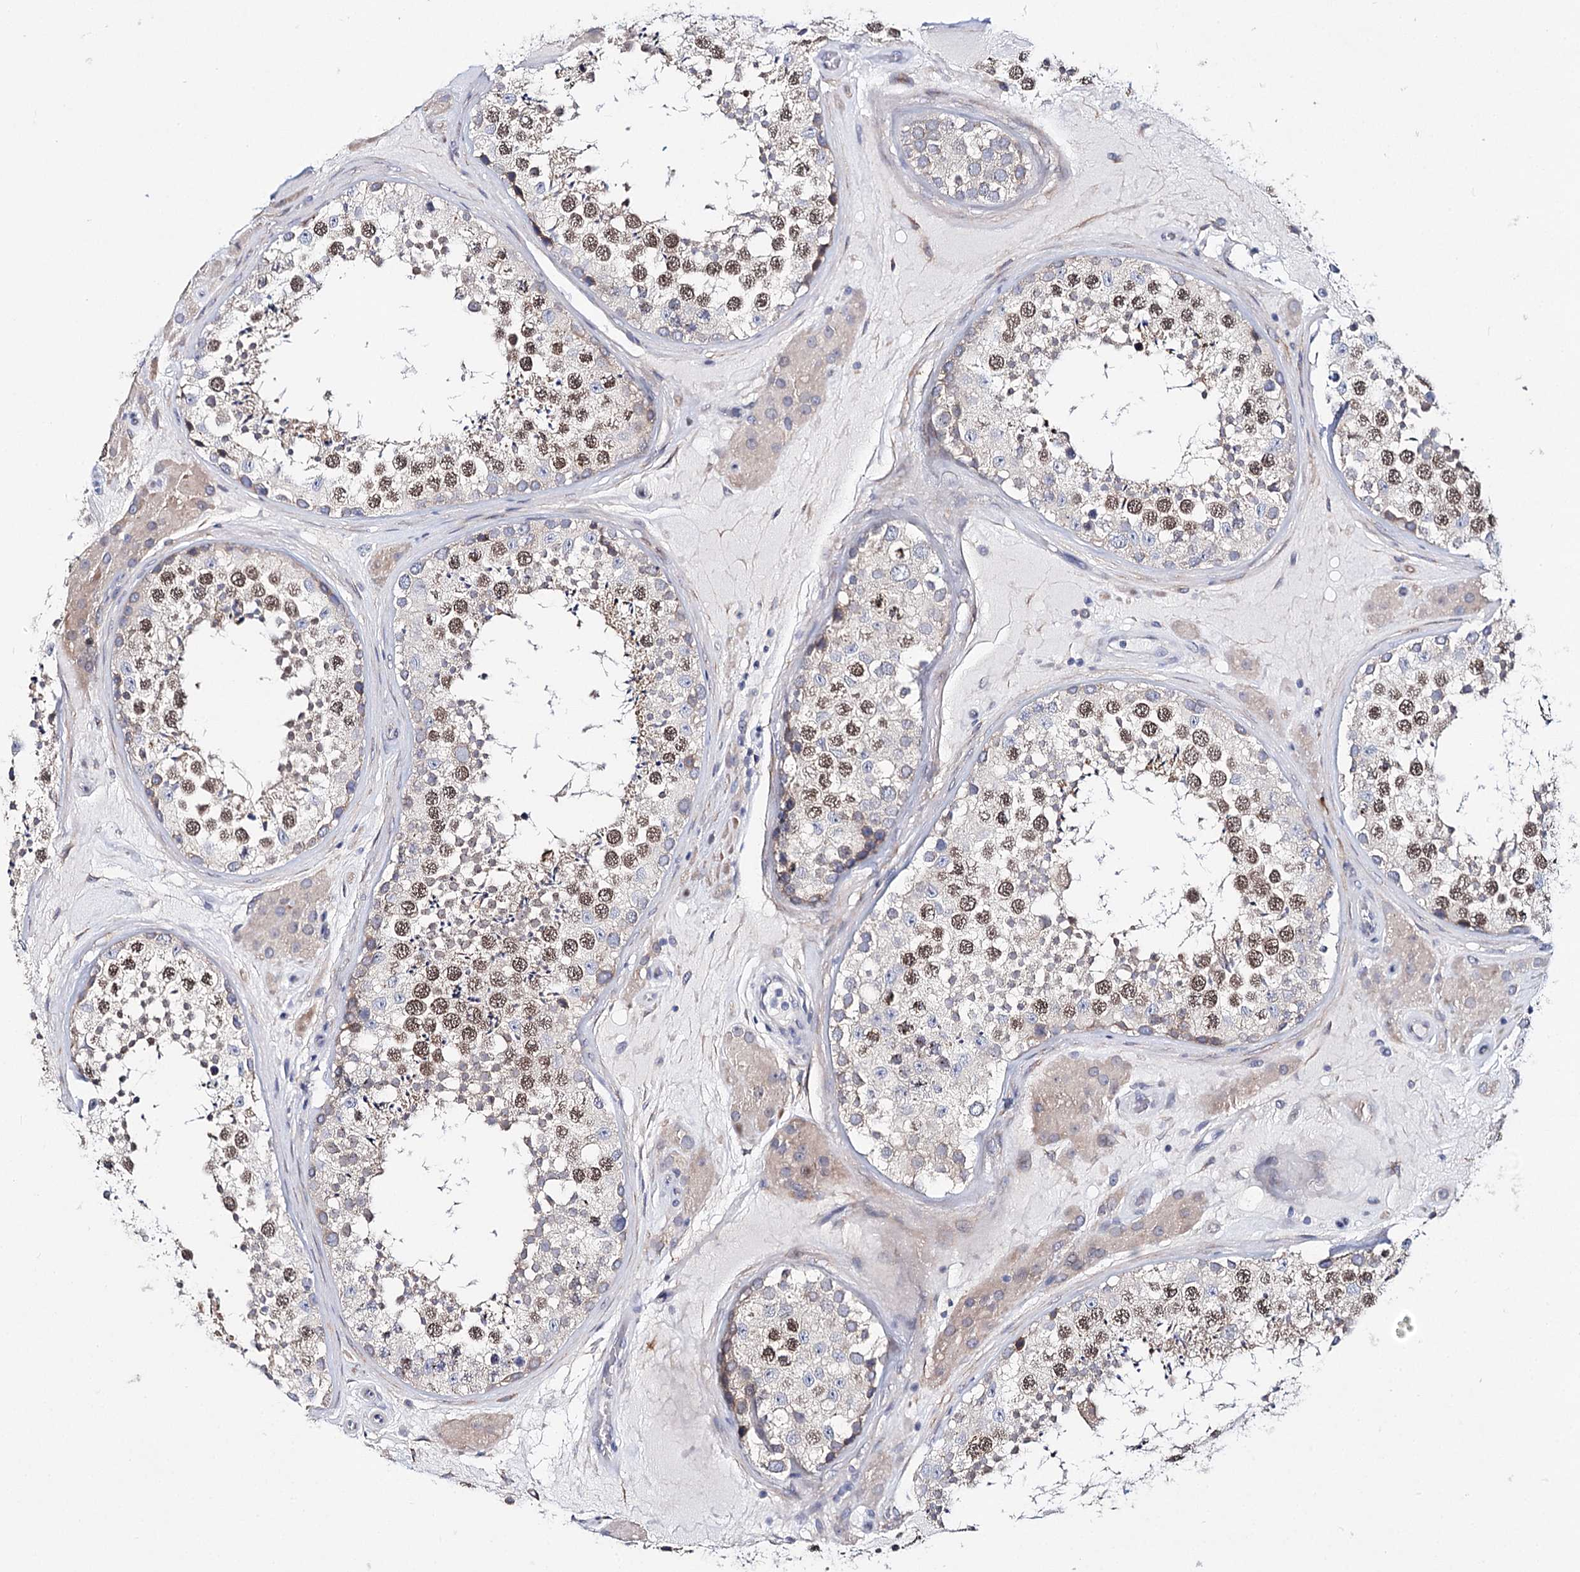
{"staining": {"intensity": "moderate", "quantity": "25%-75%", "location": "nuclear"}, "tissue": "testis", "cell_type": "Cells in seminiferous ducts", "image_type": "normal", "snomed": [{"axis": "morphology", "description": "Normal tissue, NOS"}, {"axis": "topography", "description": "Testis"}], "caption": "Testis was stained to show a protein in brown. There is medium levels of moderate nuclear positivity in about 25%-75% of cells in seminiferous ducts.", "gene": "TEX12", "patient": {"sex": "male", "age": 46}}